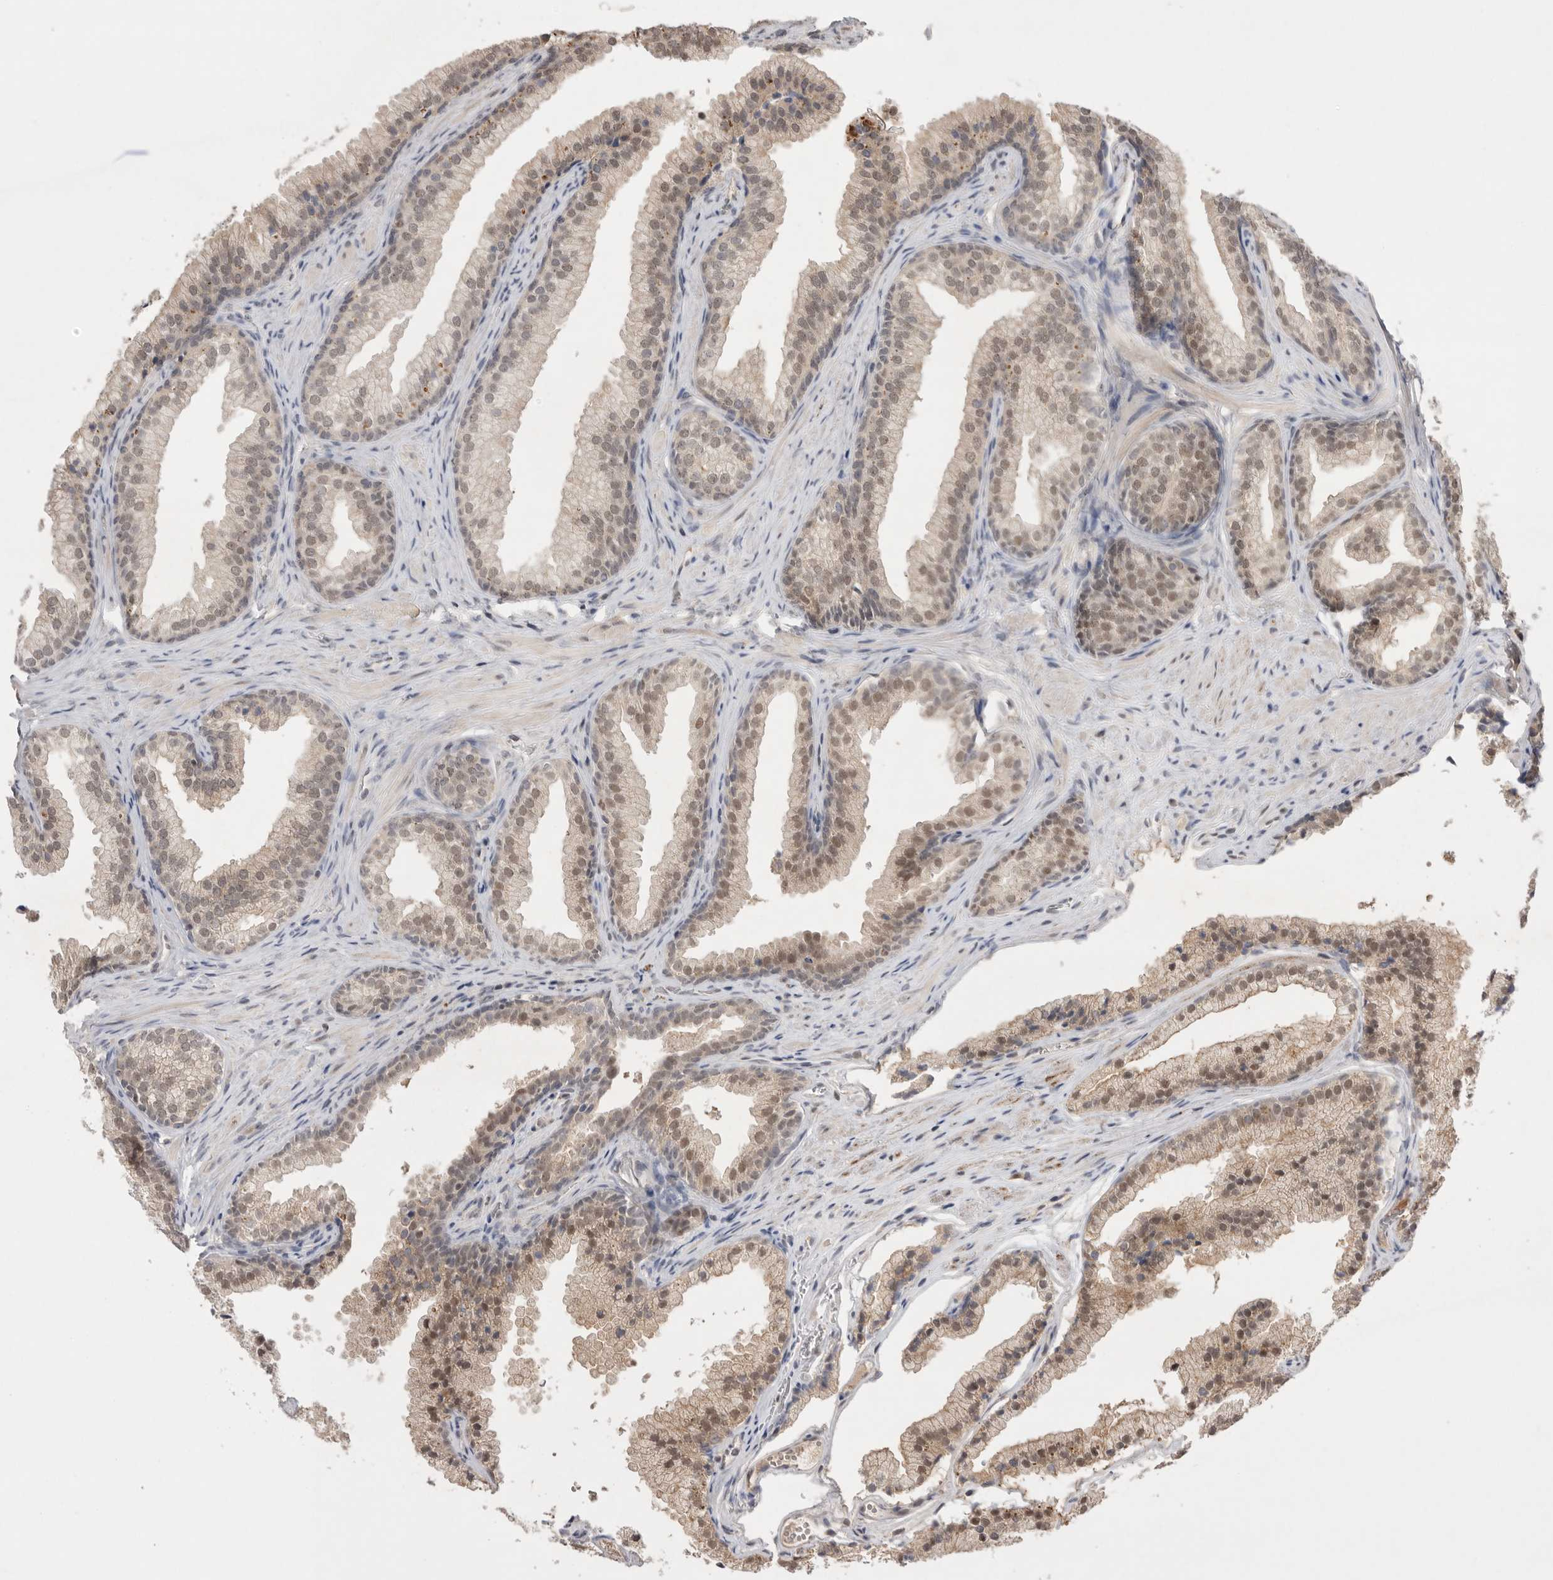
{"staining": {"intensity": "moderate", "quantity": "25%-75%", "location": "nuclear"}, "tissue": "prostate", "cell_type": "Glandular cells", "image_type": "normal", "snomed": [{"axis": "morphology", "description": "Normal tissue, NOS"}, {"axis": "topography", "description": "Prostate"}], "caption": "Protein staining of benign prostate exhibits moderate nuclear staining in about 25%-75% of glandular cells.", "gene": "HUS1", "patient": {"sex": "male", "age": 76}}